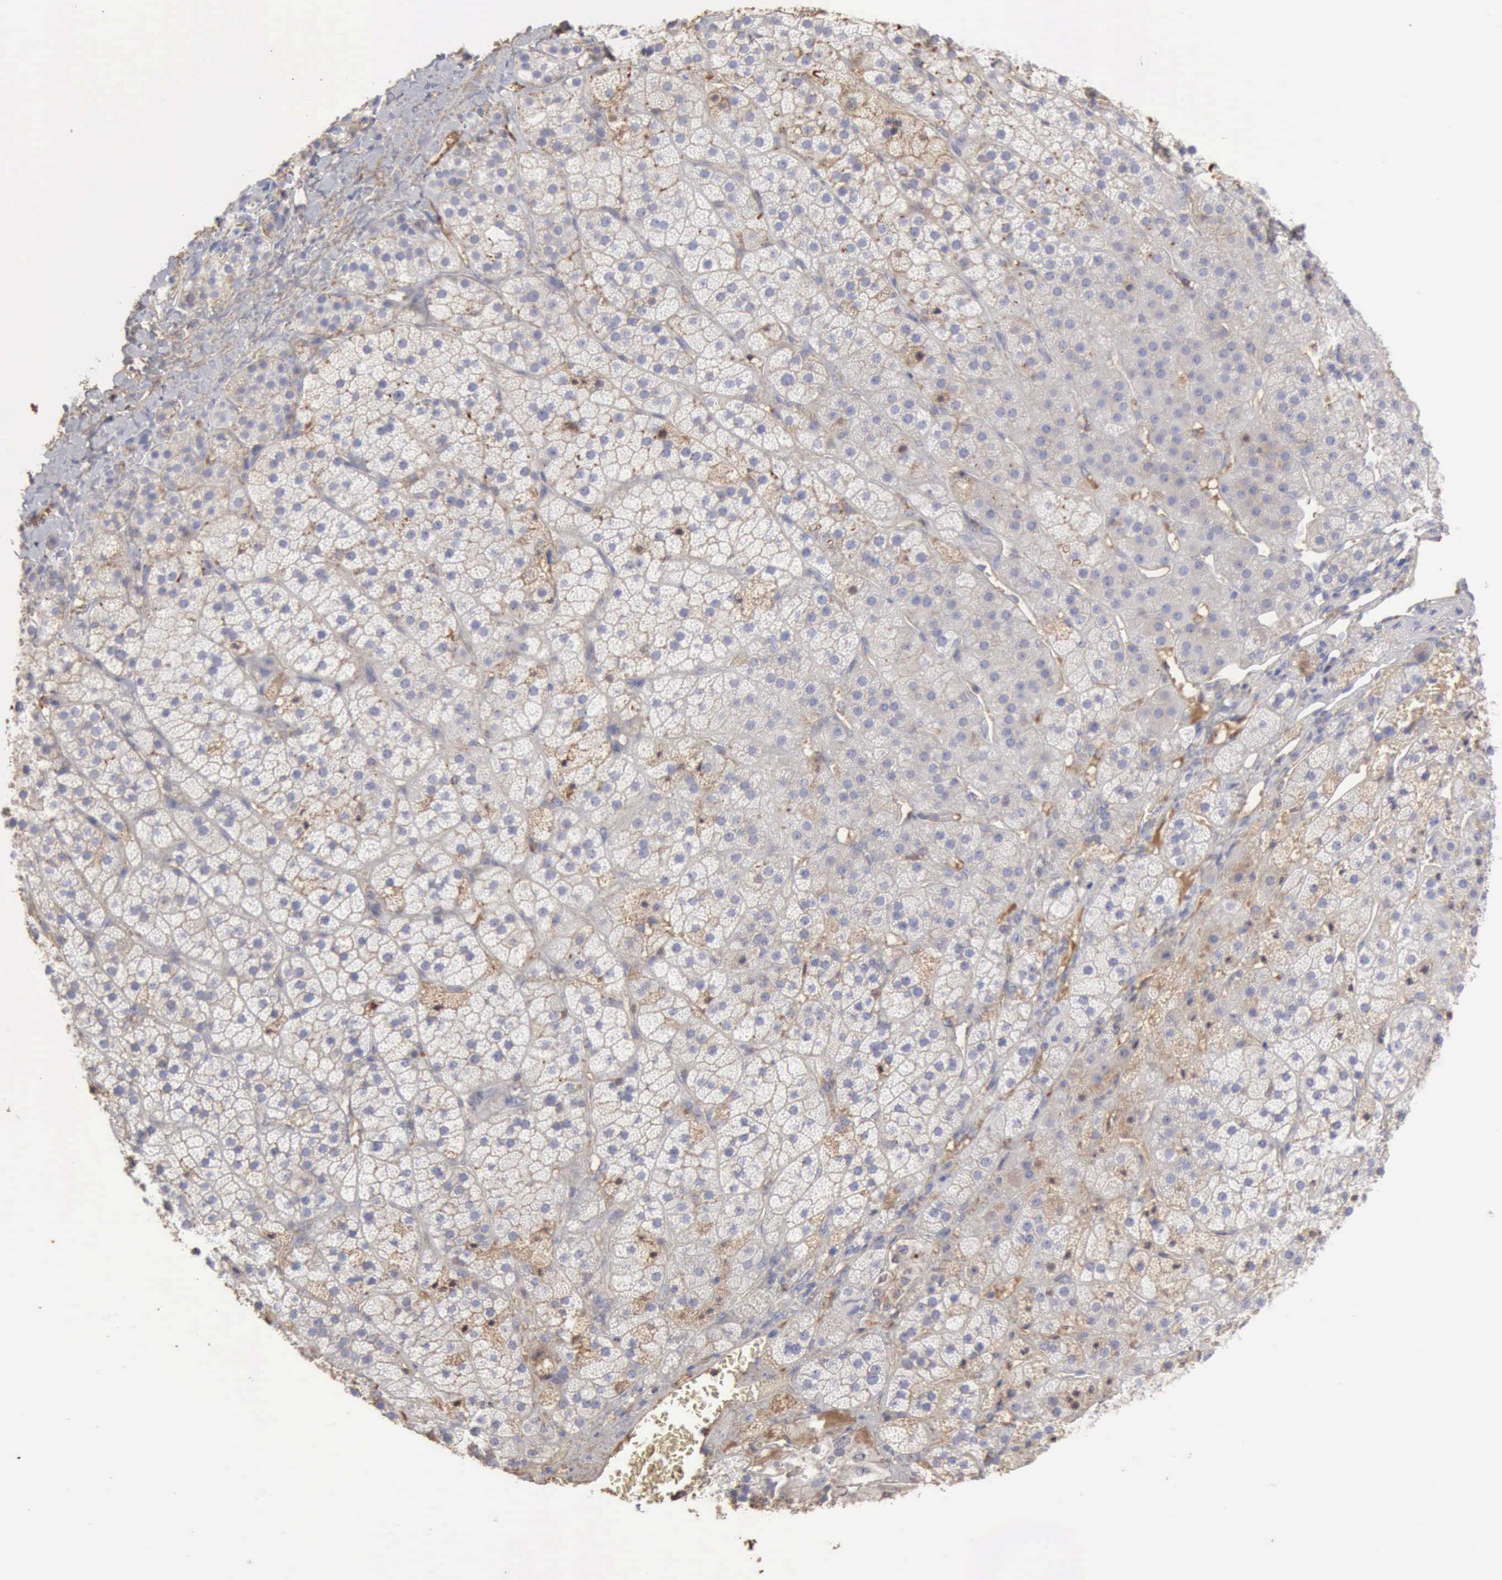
{"staining": {"intensity": "negative", "quantity": "none", "location": "none"}, "tissue": "adrenal gland", "cell_type": "Glandular cells", "image_type": "normal", "snomed": [{"axis": "morphology", "description": "Normal tissue, NOS"}, {"axis": "topography", "description": "Adrenal gland"}], "caption": "Glandular cells are negative for protein expression in normal human adrenal gland. (Stains: DAB immunohistochemistry with hematoxylin counter stain, Microscopy: brightfield microscopy at high magnification).", "gene": "SERPINA1", "patient": {"sex": "female", "age": 44}}